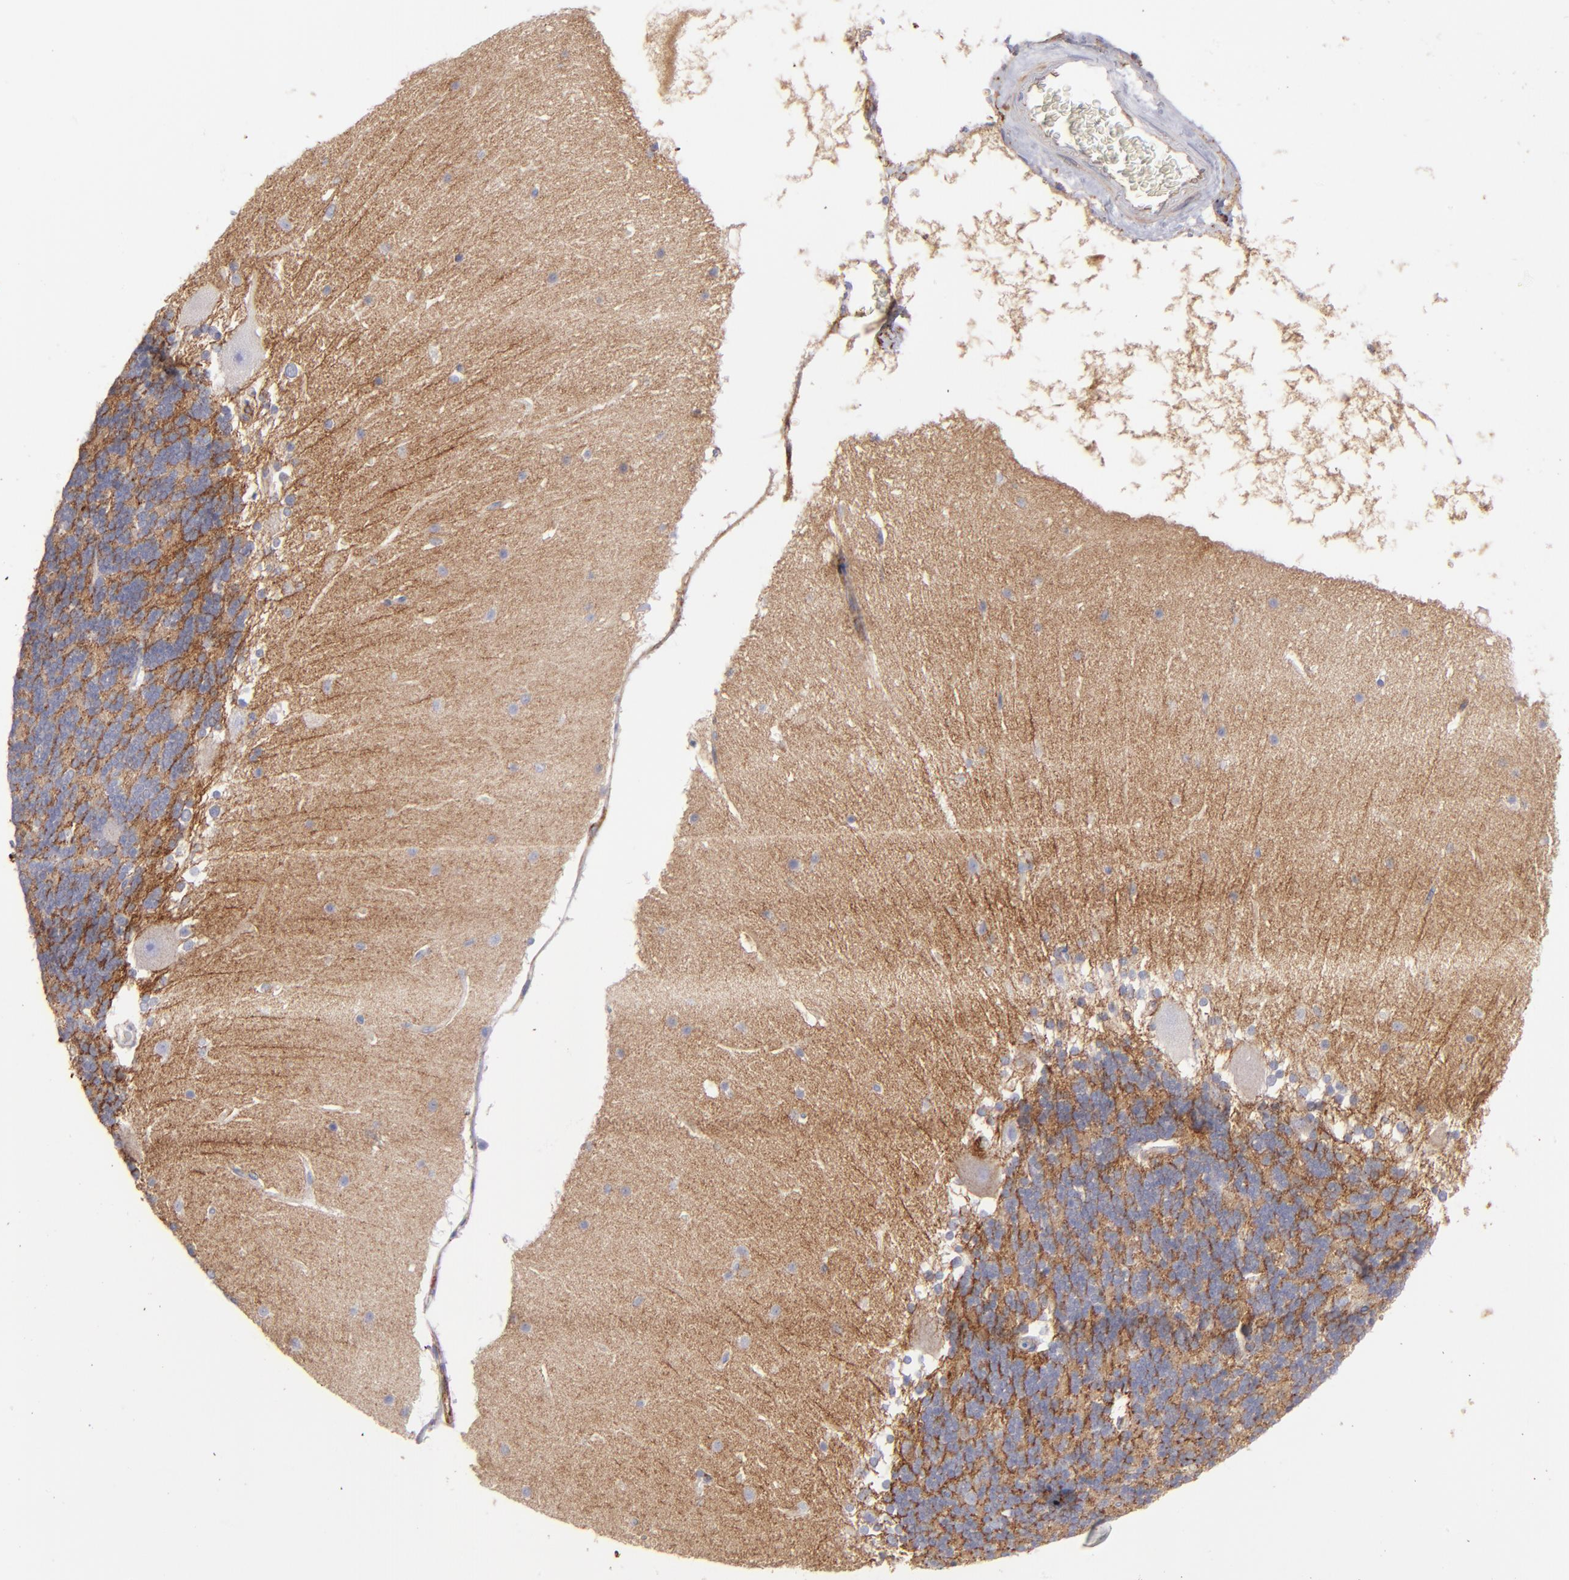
{"staining": {"intensity": "moderate", "quantity": "25%-75%", "location": "cytoplasmic/membranous"}, "tissue": "cerebellum", "cell_type": "Cells in granular layer", "image_type": "normal", "snomed": [{"axis": "morphology", "description": "Normal tissue, NOS"}, {"axis": "topography", "description": "Cerebellum"}], "caption": "Immunohistochemical staining of normal human cerebellum shows moderate cytoplasmic/membranous protein expression in approximately 25%-75% of cells in granular layer.", "gene": "AHNAK2", "patient": {"sex": "female", "age": 19}}